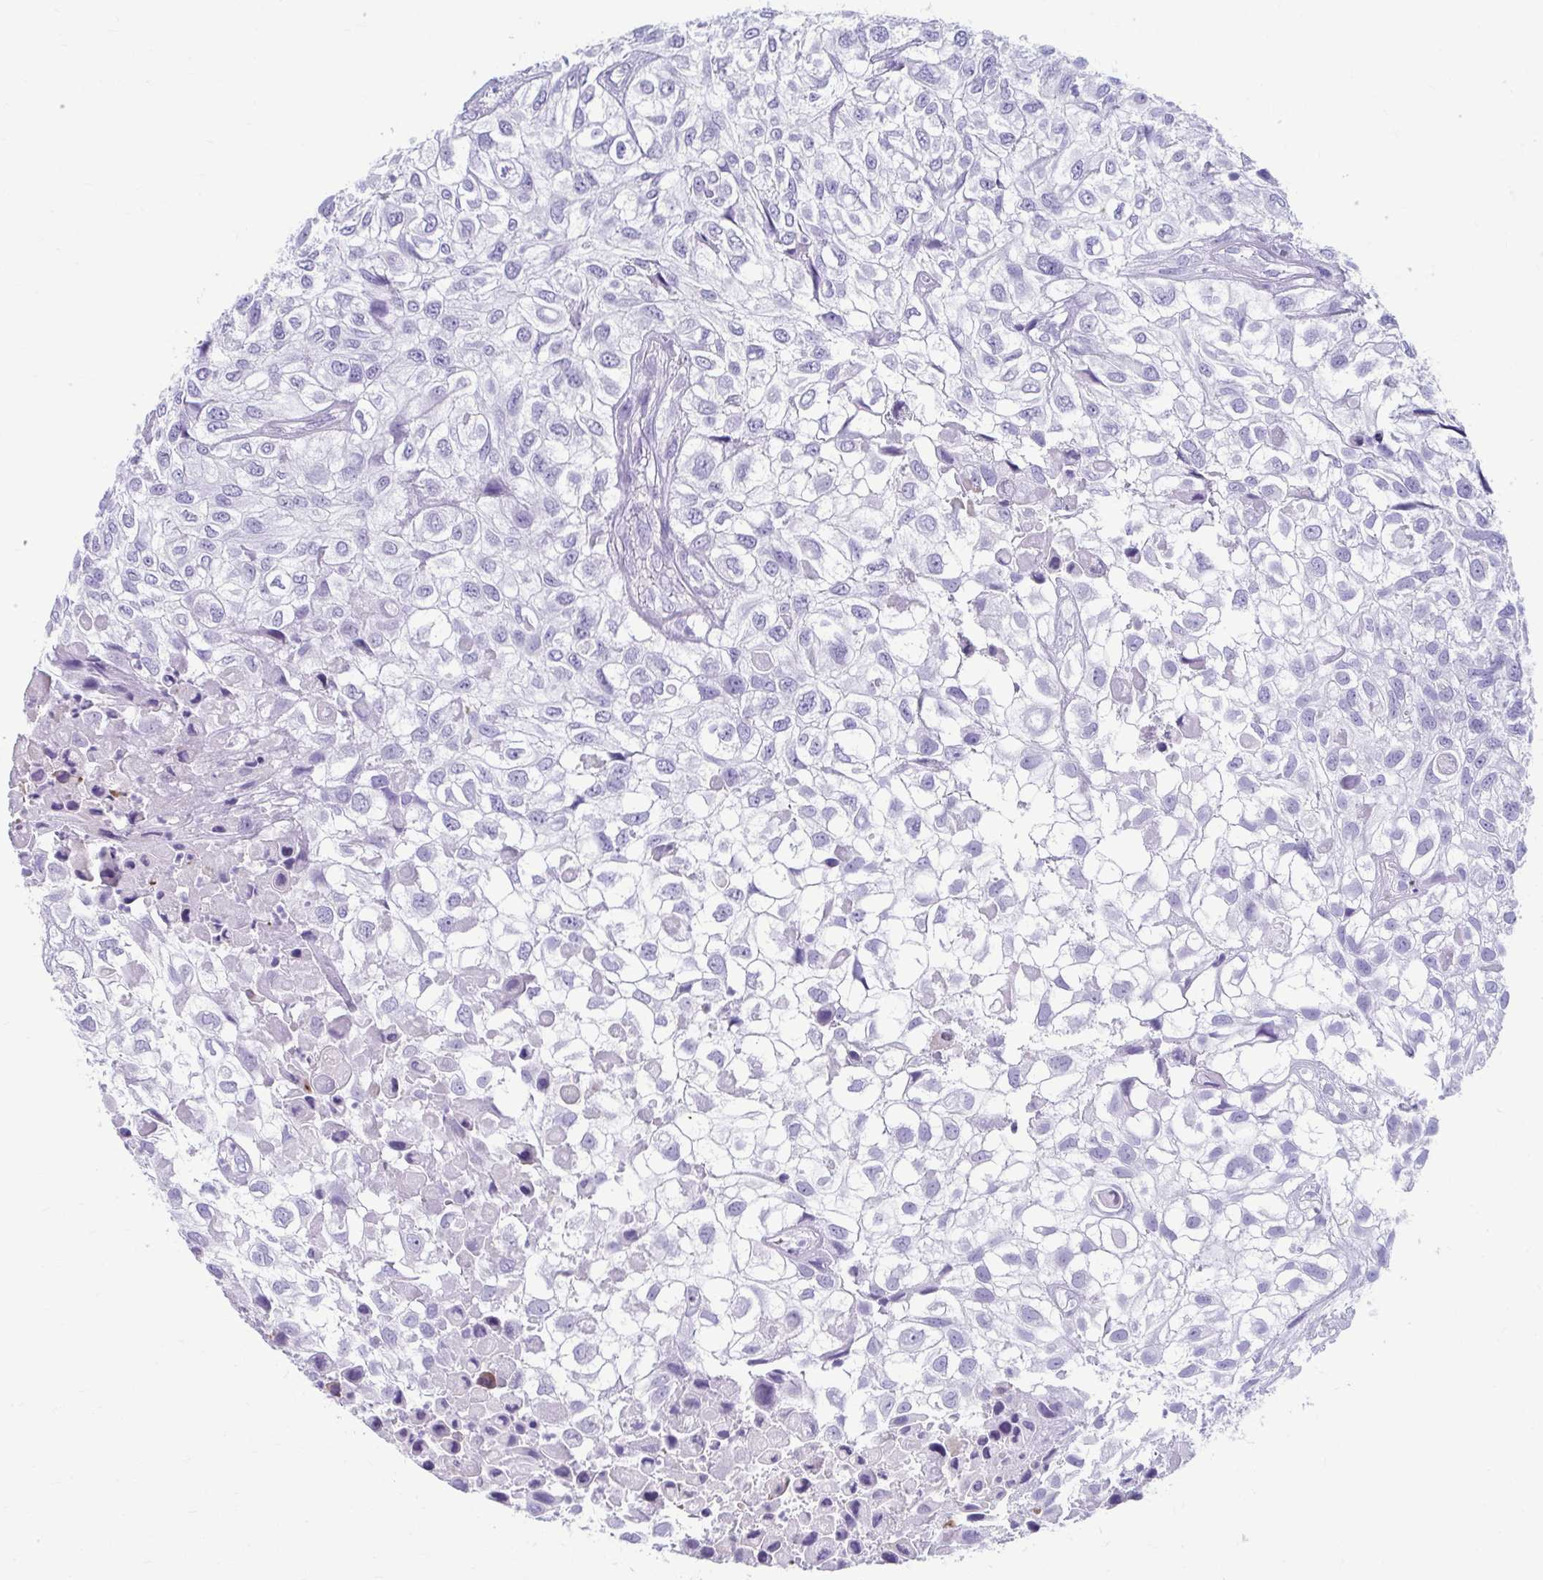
{"staining": {"intensity": "negative", "quantity": "none", "location": "none"}, "tissue": "urothelial cancer", "cell_type": "Tumor cells", "image_type": "cancer", "snomed": [{"axis": "morphology", "description": "Urothelial carcinoma, High grade"}, {"axis": "topography", "description": "Urinary bladder"}], "caption": "Immunohistochemistry of urothelial carcinoma (high-grade) shows no positivity in tumor cells.", "gene": "TCEAL3", "patient": {"sex": "male", "age": 56}}